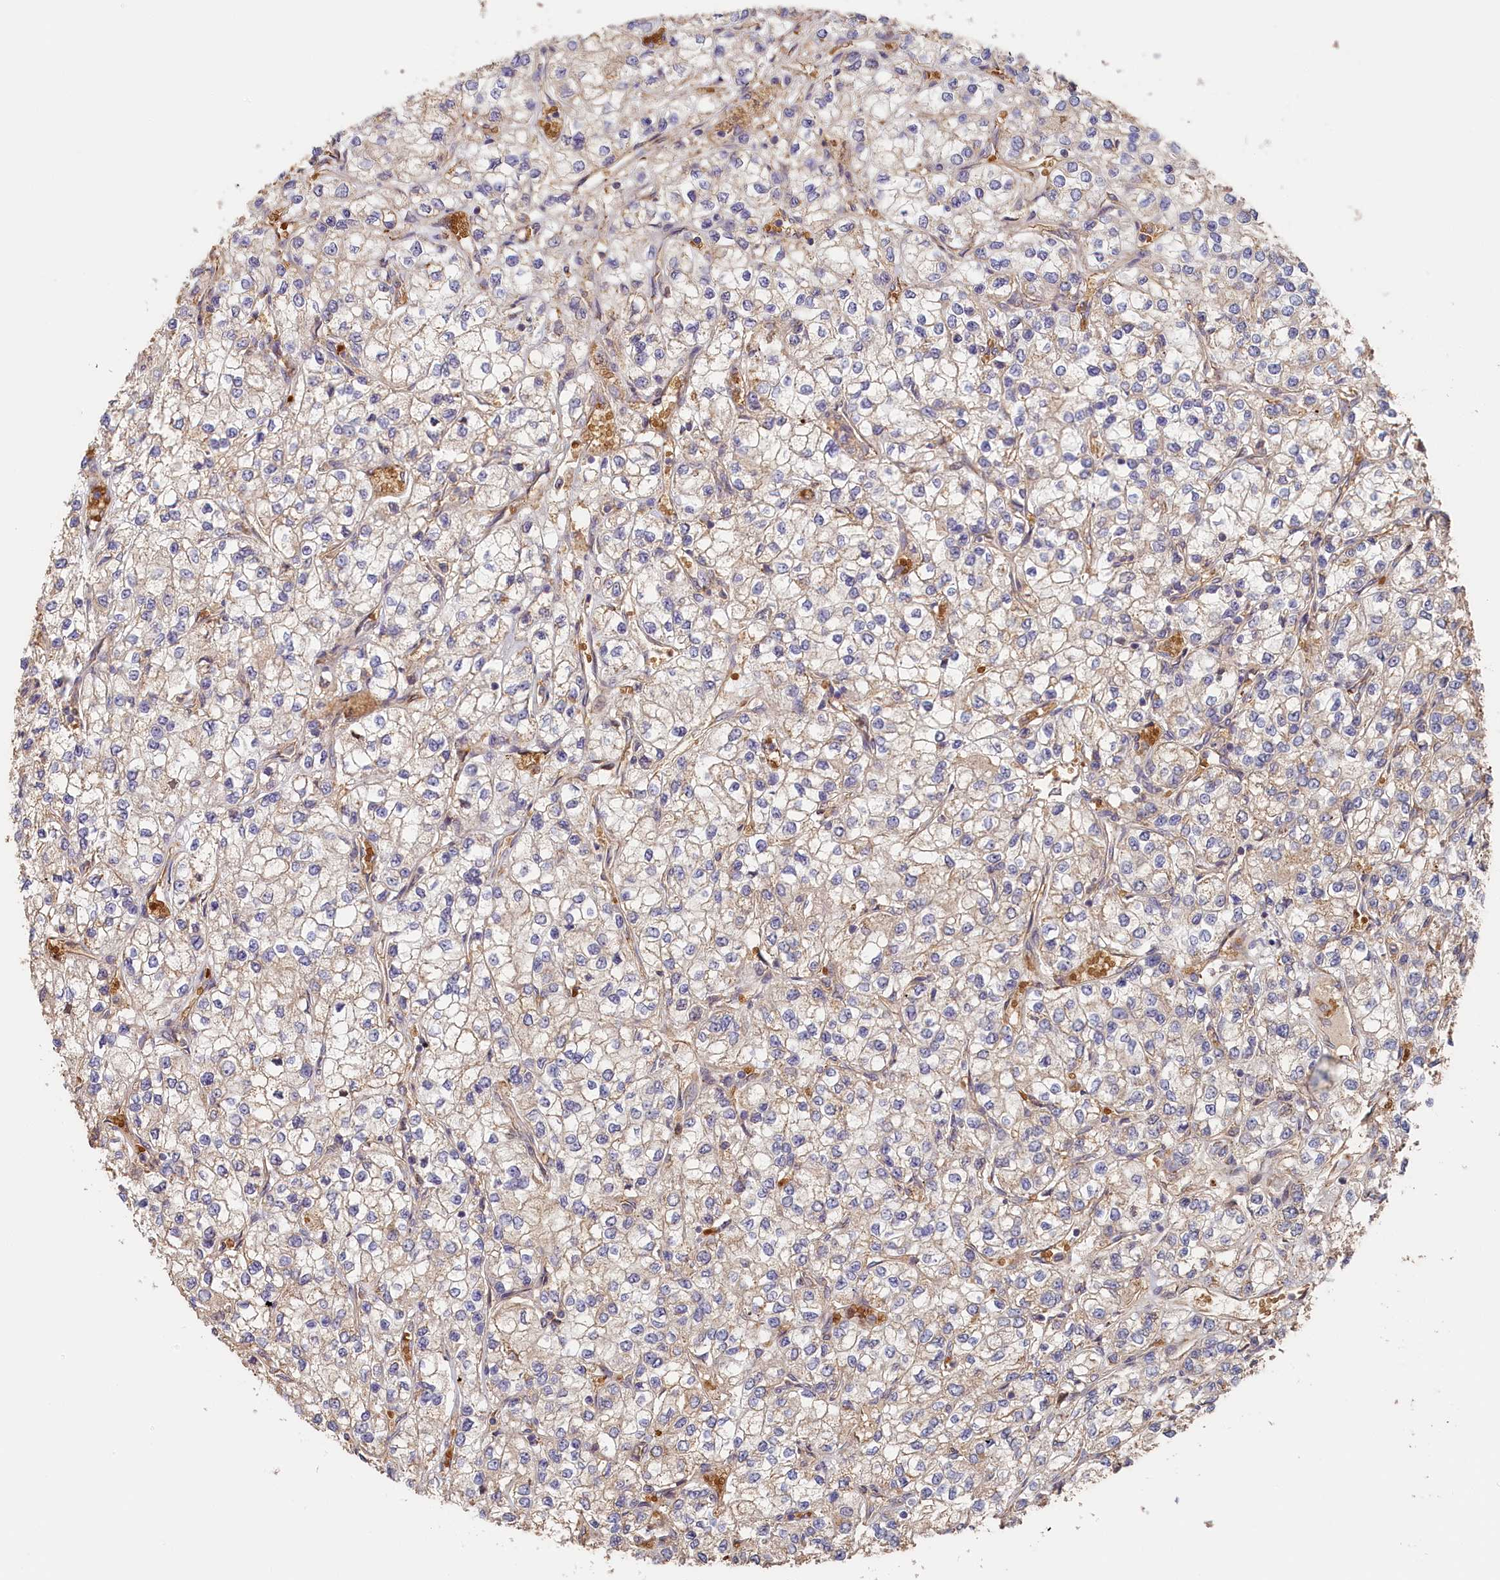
{"staining": {"intensity": "weak", "quantity": "<25%", "location": "cytoplasmic/membranous"}, "tissue": "renal cancer", "cell_type": "Tumor cells", "image_type": "cancer", "snomed": [{"axis": "morphology", "description": "Adenocarcinoma, NOS"}, {"axis": "topography", "description": "Kidney"}], "caption": "The histopathology image exhibits no staining of tumor cells in renal cancer (adenocarcinoma). (Immunohistochemistry, brightfield microscopy, high magnification).", "gene": "STX16", "patient": {"sex": "male", "age": 80}}